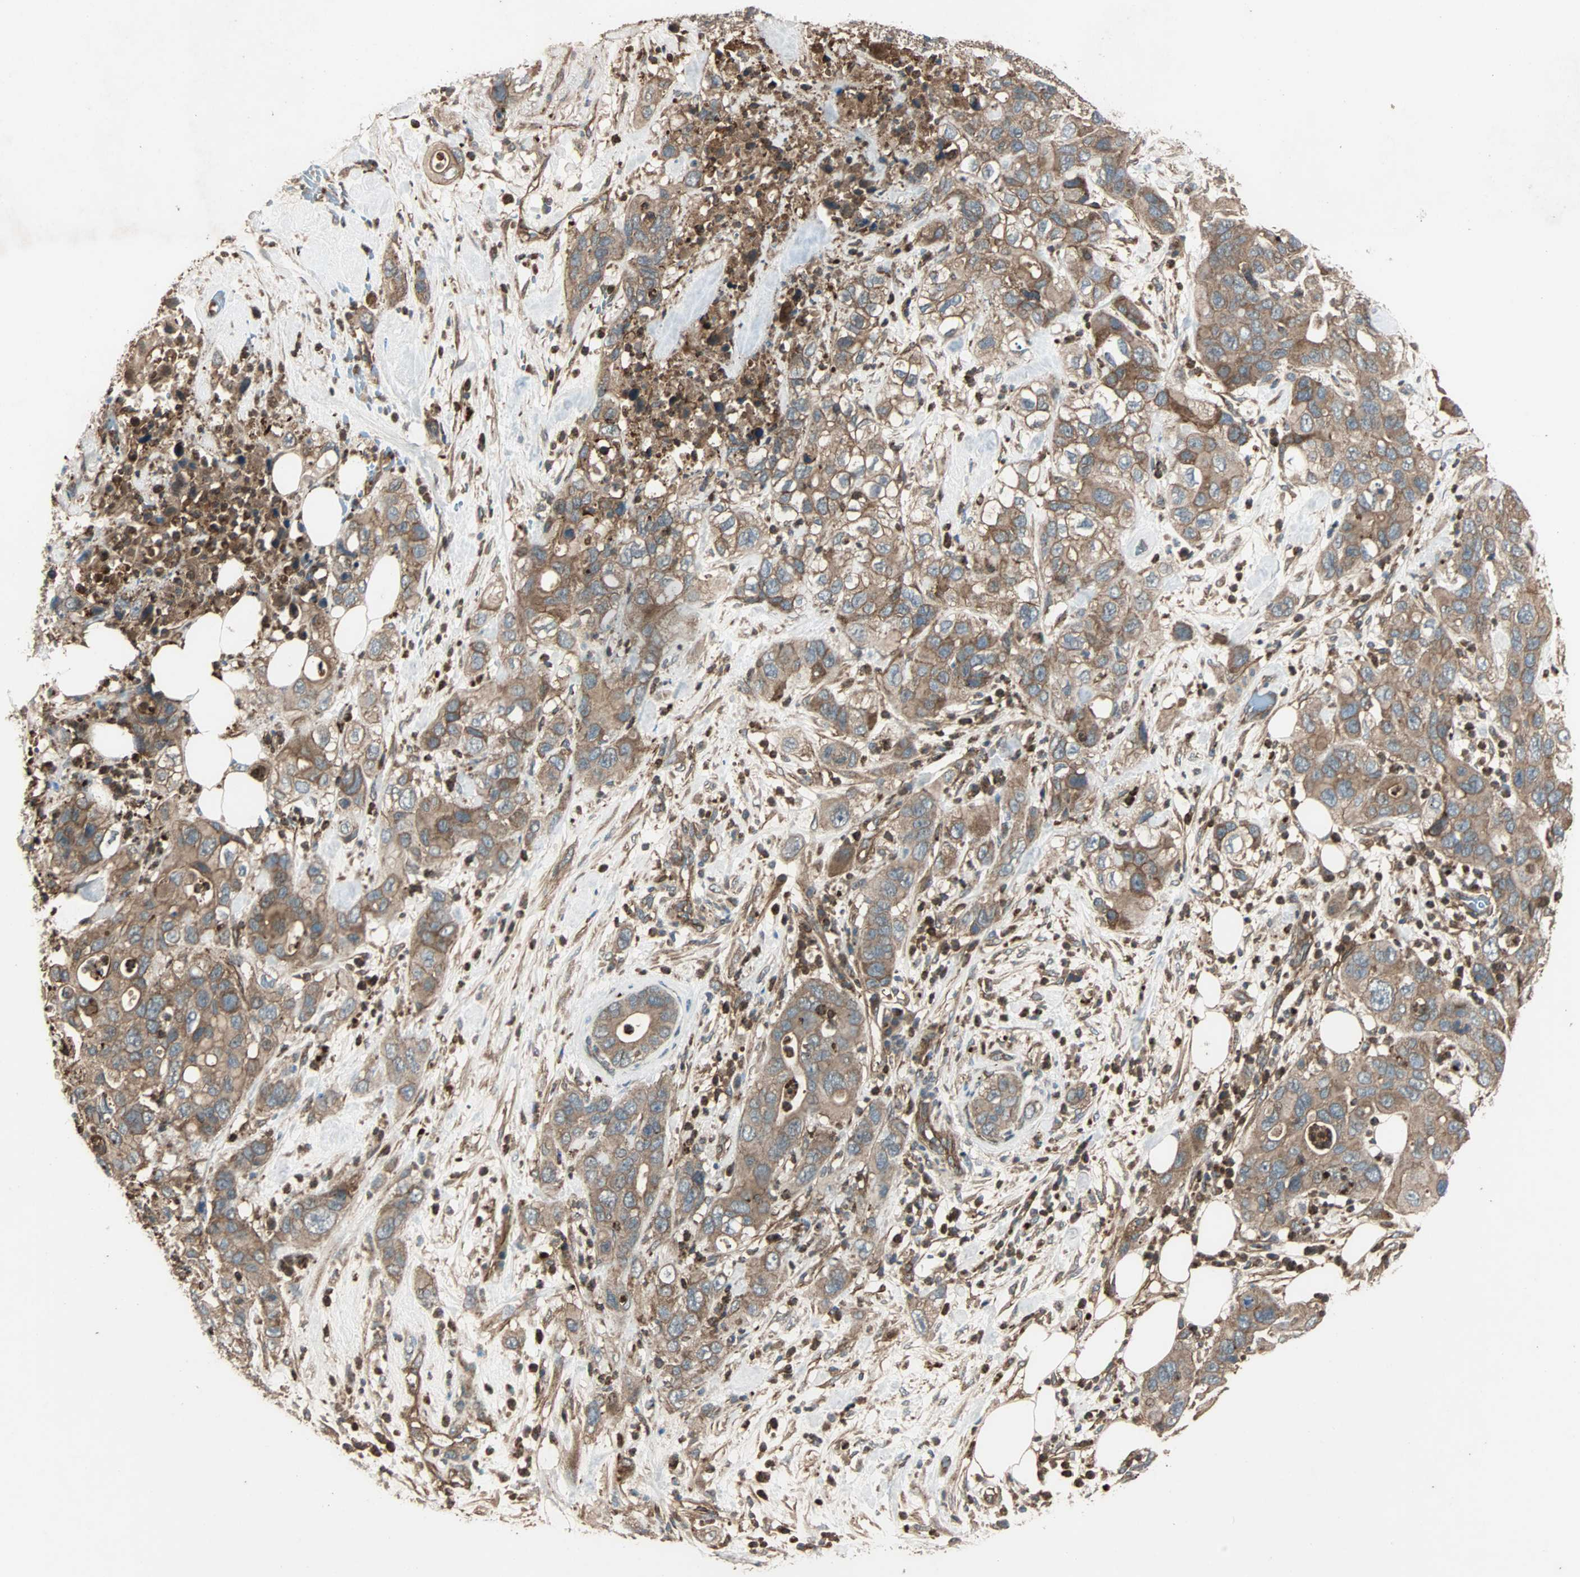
{"staining": {"intensity": "moderate", "quantity": ">75%", "location": "cytoplasmic/membranous"}, "tissue": "pancreatic cancer", "cell_type": "Tumor cells", "image_type": "cancer", "snomed": [{"axis": "morphology", "description": "Adenocarcinoma, NOS"}, {"axis": "topography", "description": "Pancreas"}], "caption": "Tumor cells demonstrate moderate cytoplasmic/membranous staining in about >75% of cells in adenocarcinoma (pancreatic). The staining is performed using DAB brown chromogen to label protein expression. The nuclei are counter-stained blue using hematoxylin.", "gene": "GCK", "patient": {"sex": "female", "age": 71}}